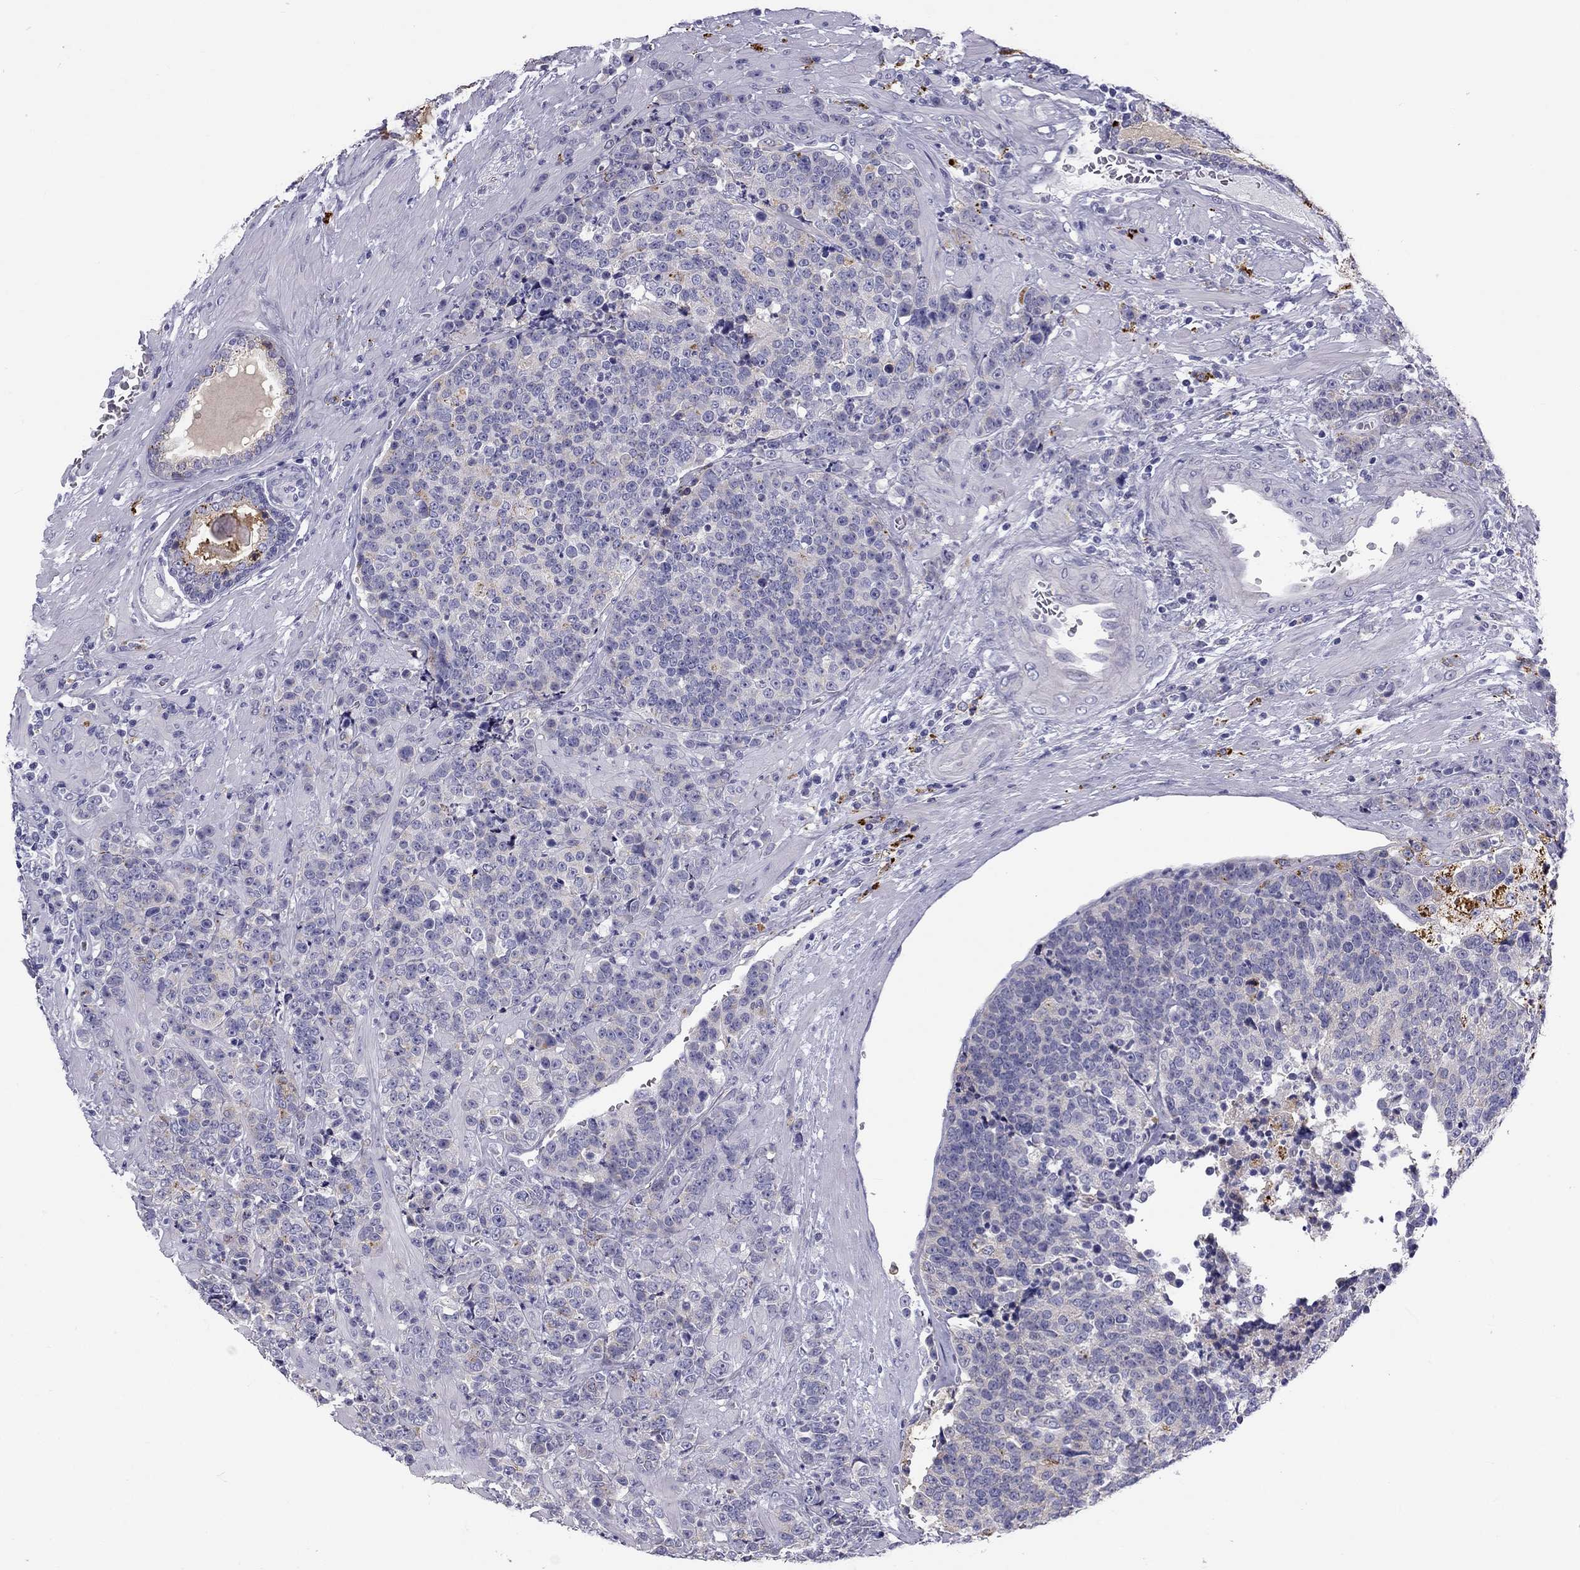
{"staining": {"intensity": "moderate", "quantity": "<25%", "location": "cytoplasmic/membranous"}, "tissue": "prostate cancer", "cell_type": "Tumor cells", "image_type": "cancer", "snomed": [{"axis": "morphology", "description": "Adenocarcinoma, NOS"}, {"axis": "topography", "description": "Prostate"}], "caption": "About <25% of tumor cells in human prostate adenocarcinoma show moderate cytoplasmic/membranous protein staining as visualized by brown immunohistochemical staining.", "gene": "CLPSL2", "patient": {"sex": "male", "age": 67}}